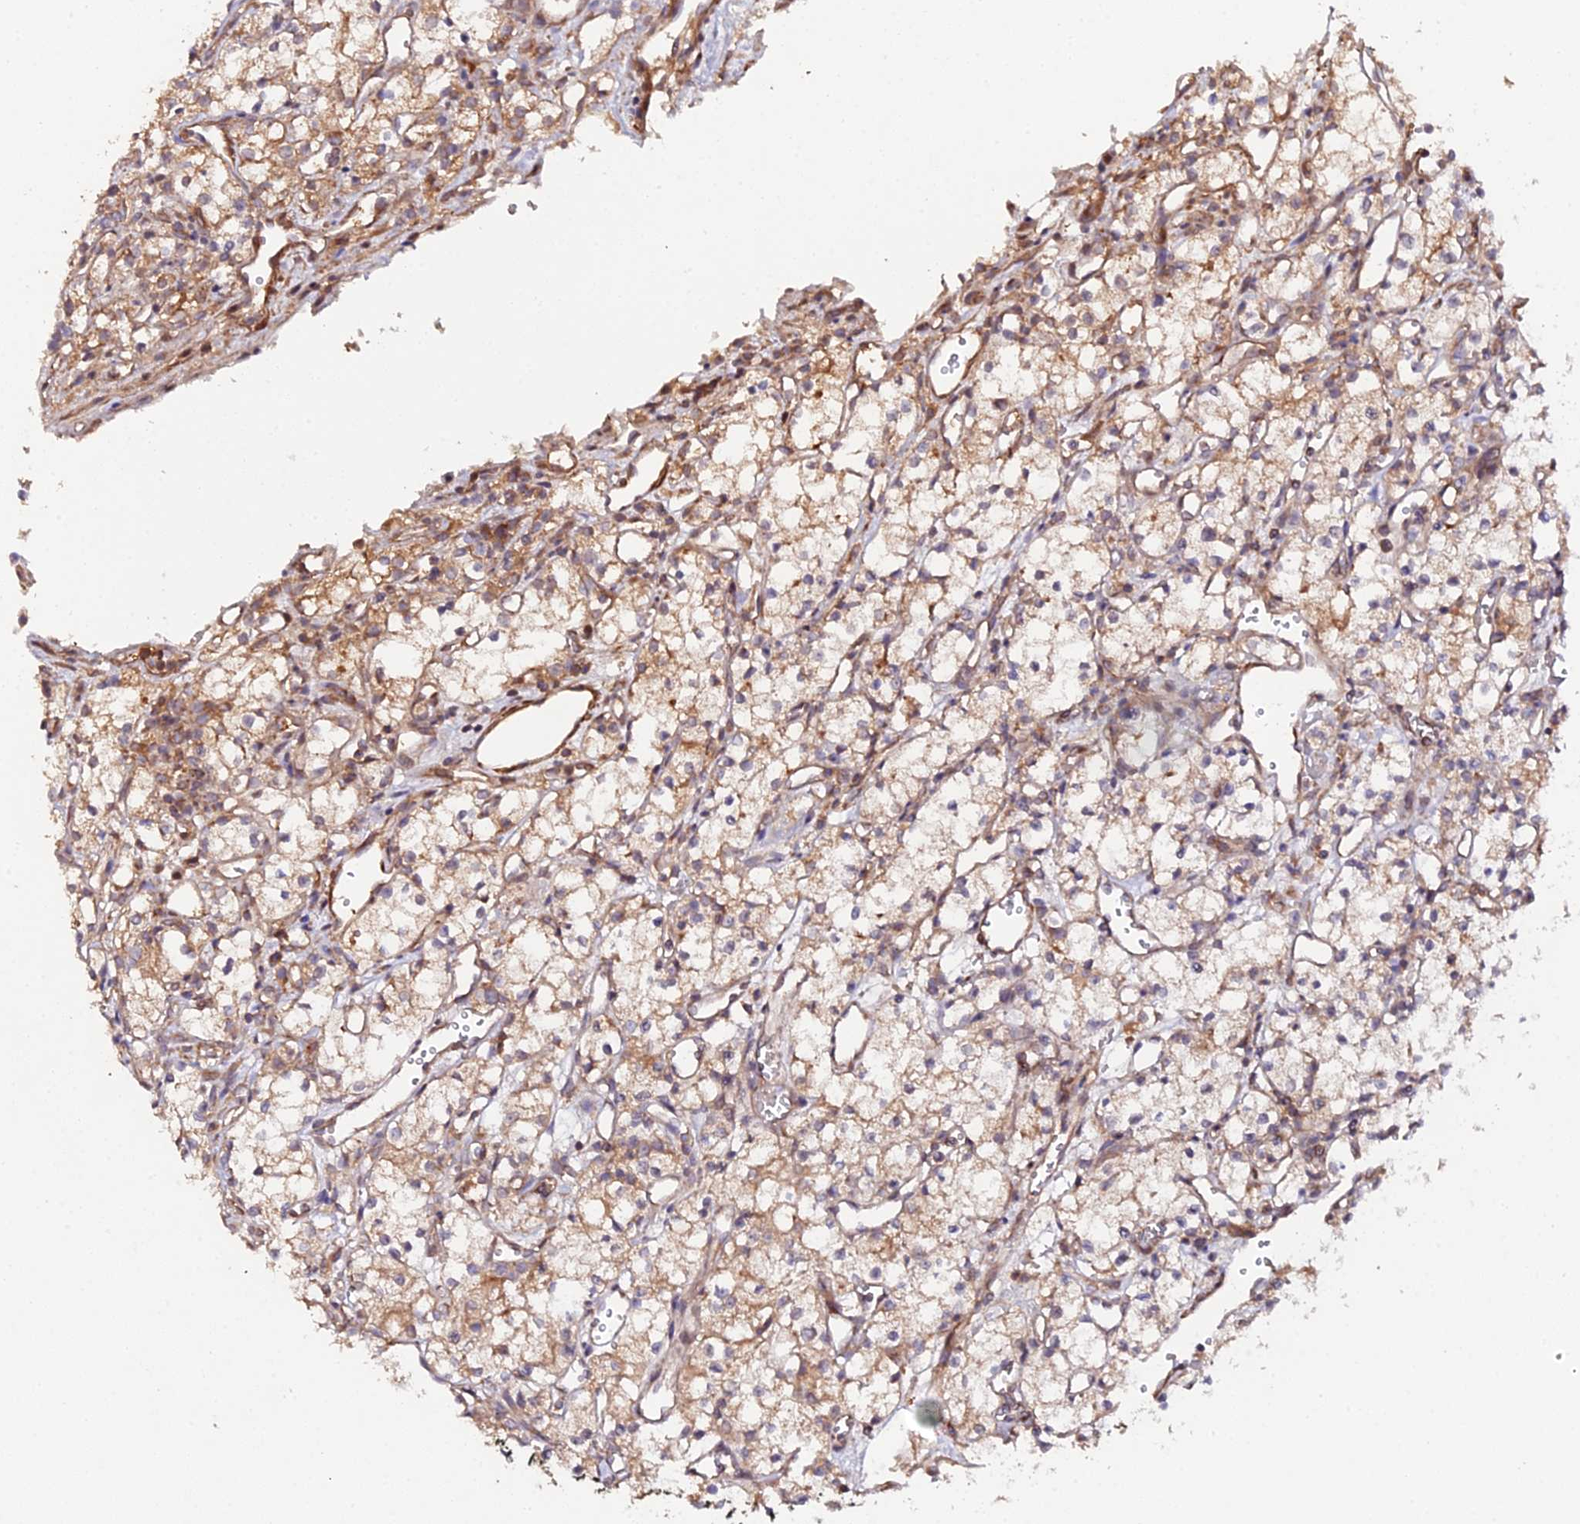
{"staining": {"intensity": "moderate", "quantity": "25%-75%", "location": "cytoplasmic/membranous"}, "tissue": "renal cancer", "cell_type": "Tumor cells", "image_type": "cancer", "snomed": [{"axis": "morphology", "description": "Adenocarcinoma, NOS"}, {"axis": "topography", "description": "Kidney"}], "caption": "Protein expression analysis of renal cancer reveals moderate cytoplasmic/membranous expression in about 25%-75% of tumor cells.", "gene": "TRIM26", "patient": {"sex": "male", "age": 59}}